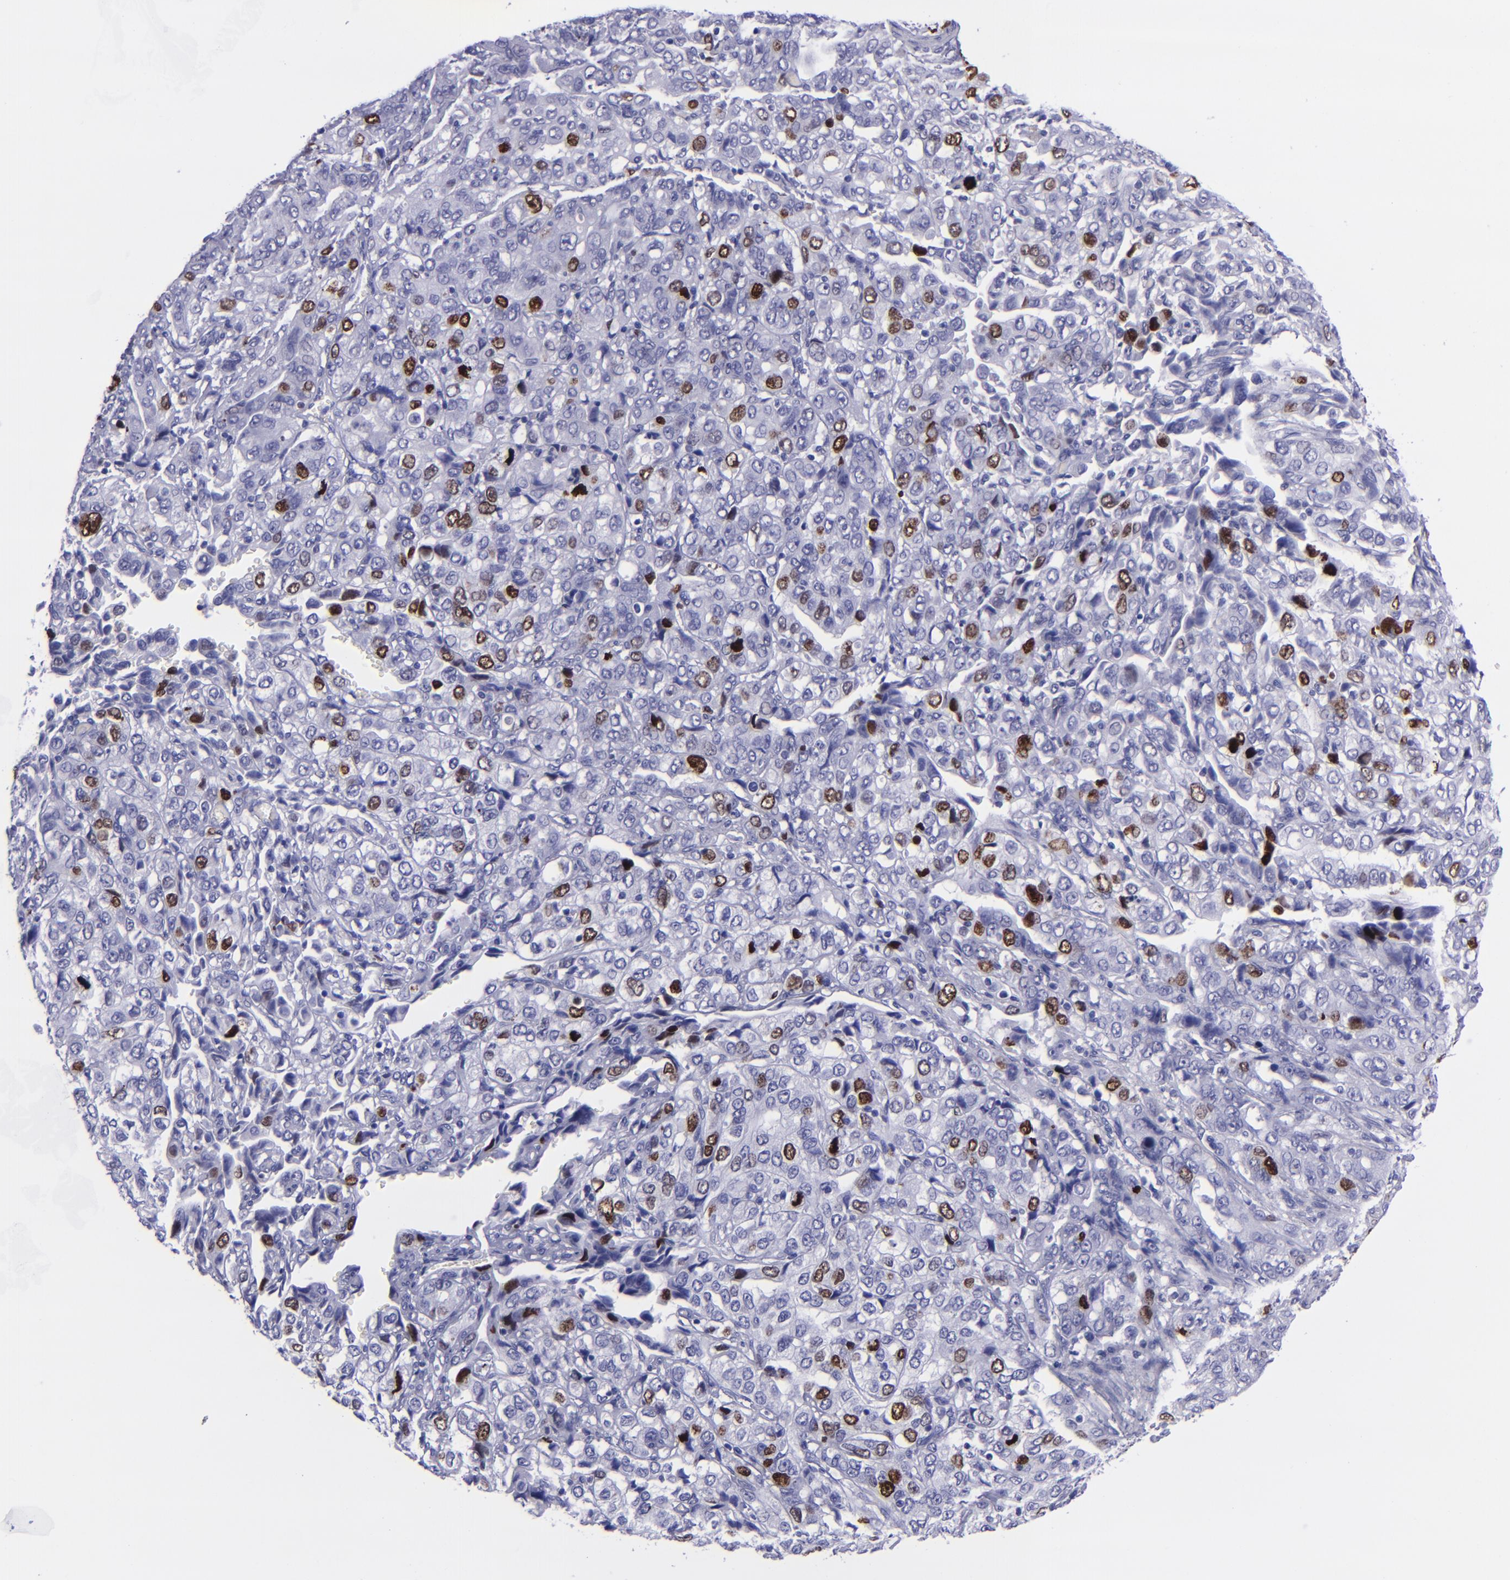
{"staining": {"intensity": "strong", "quantity": "<25%", "location": "nuclear"}, "tissue": "stomach cancer", "cell_type": "Tumor cells", "image_type": "cancer", "snomed": [{"axis": "morphology", "description": "Adenocarcinoma, NOS"}, {"axis": "topography", "description": "Stomach, upper"}], "caption": "The immunohistochemical stain labels strong nuclear staining in tumor cells of stomach cancer (adenocarcinoma) tissue. Immunohistochemistry stains the protein in brown and the nuclei are stained blue.", "gene": "TOP2A", "patient": {"sex": "male", "age": 76}}